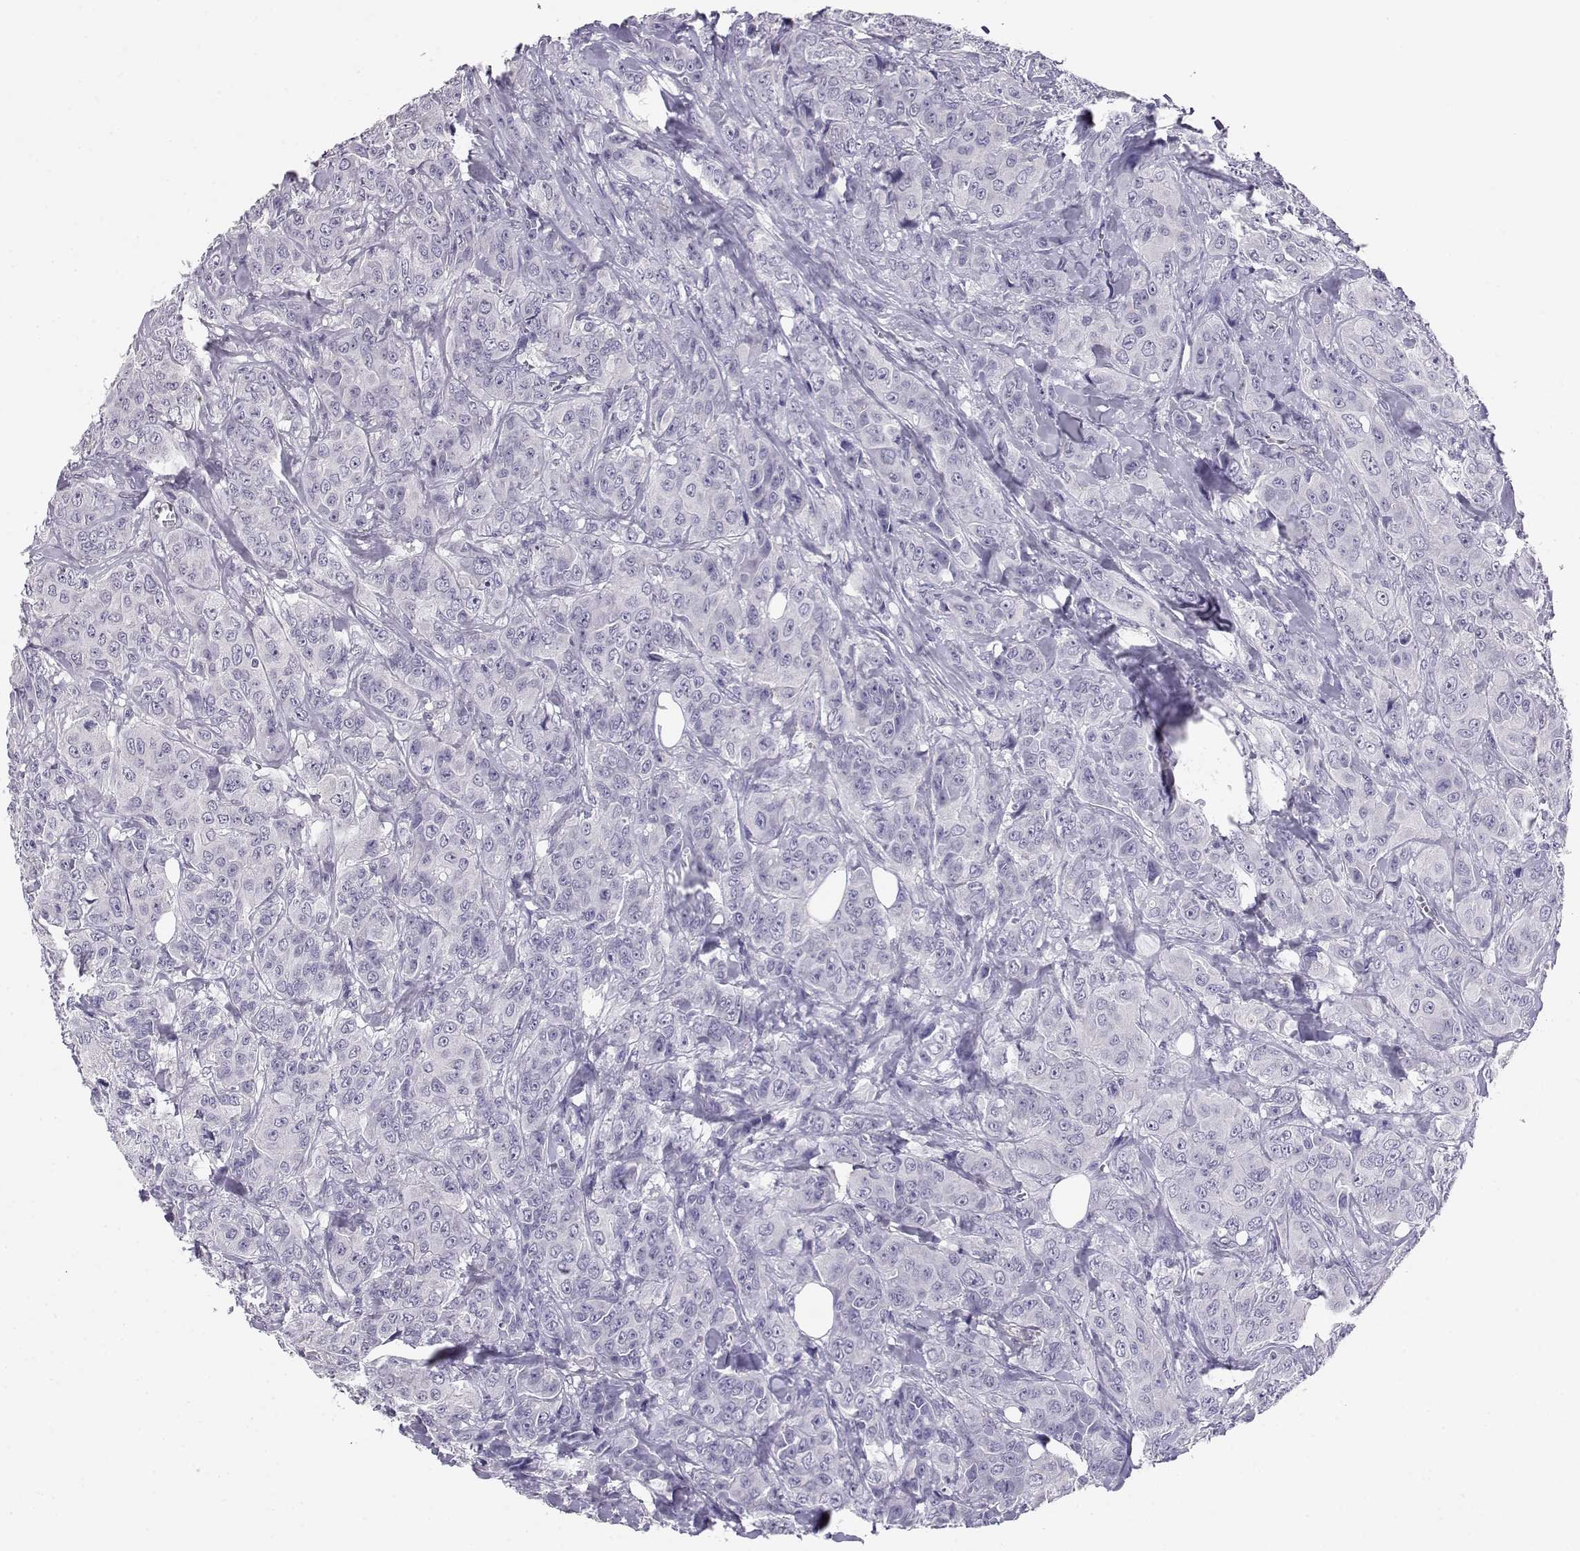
{"staining": {"intensity": "negative", "quantity": "none", "location": "none"}, "tissue": "breast cancer", "cell_type": "Tumor cells", "image_type": "cancer", "snomed": [{"axis": "morphology", "description": "Duct carcinoma"}, {"axis": "topography", "description": "Breast"}], "caption": "Breast cancer stained for a protein using immunohistochemistry (IHC) shows no expression tumor cells.", "gene": "ENDOU", "patient": {"sex": "female", "age": 43}}